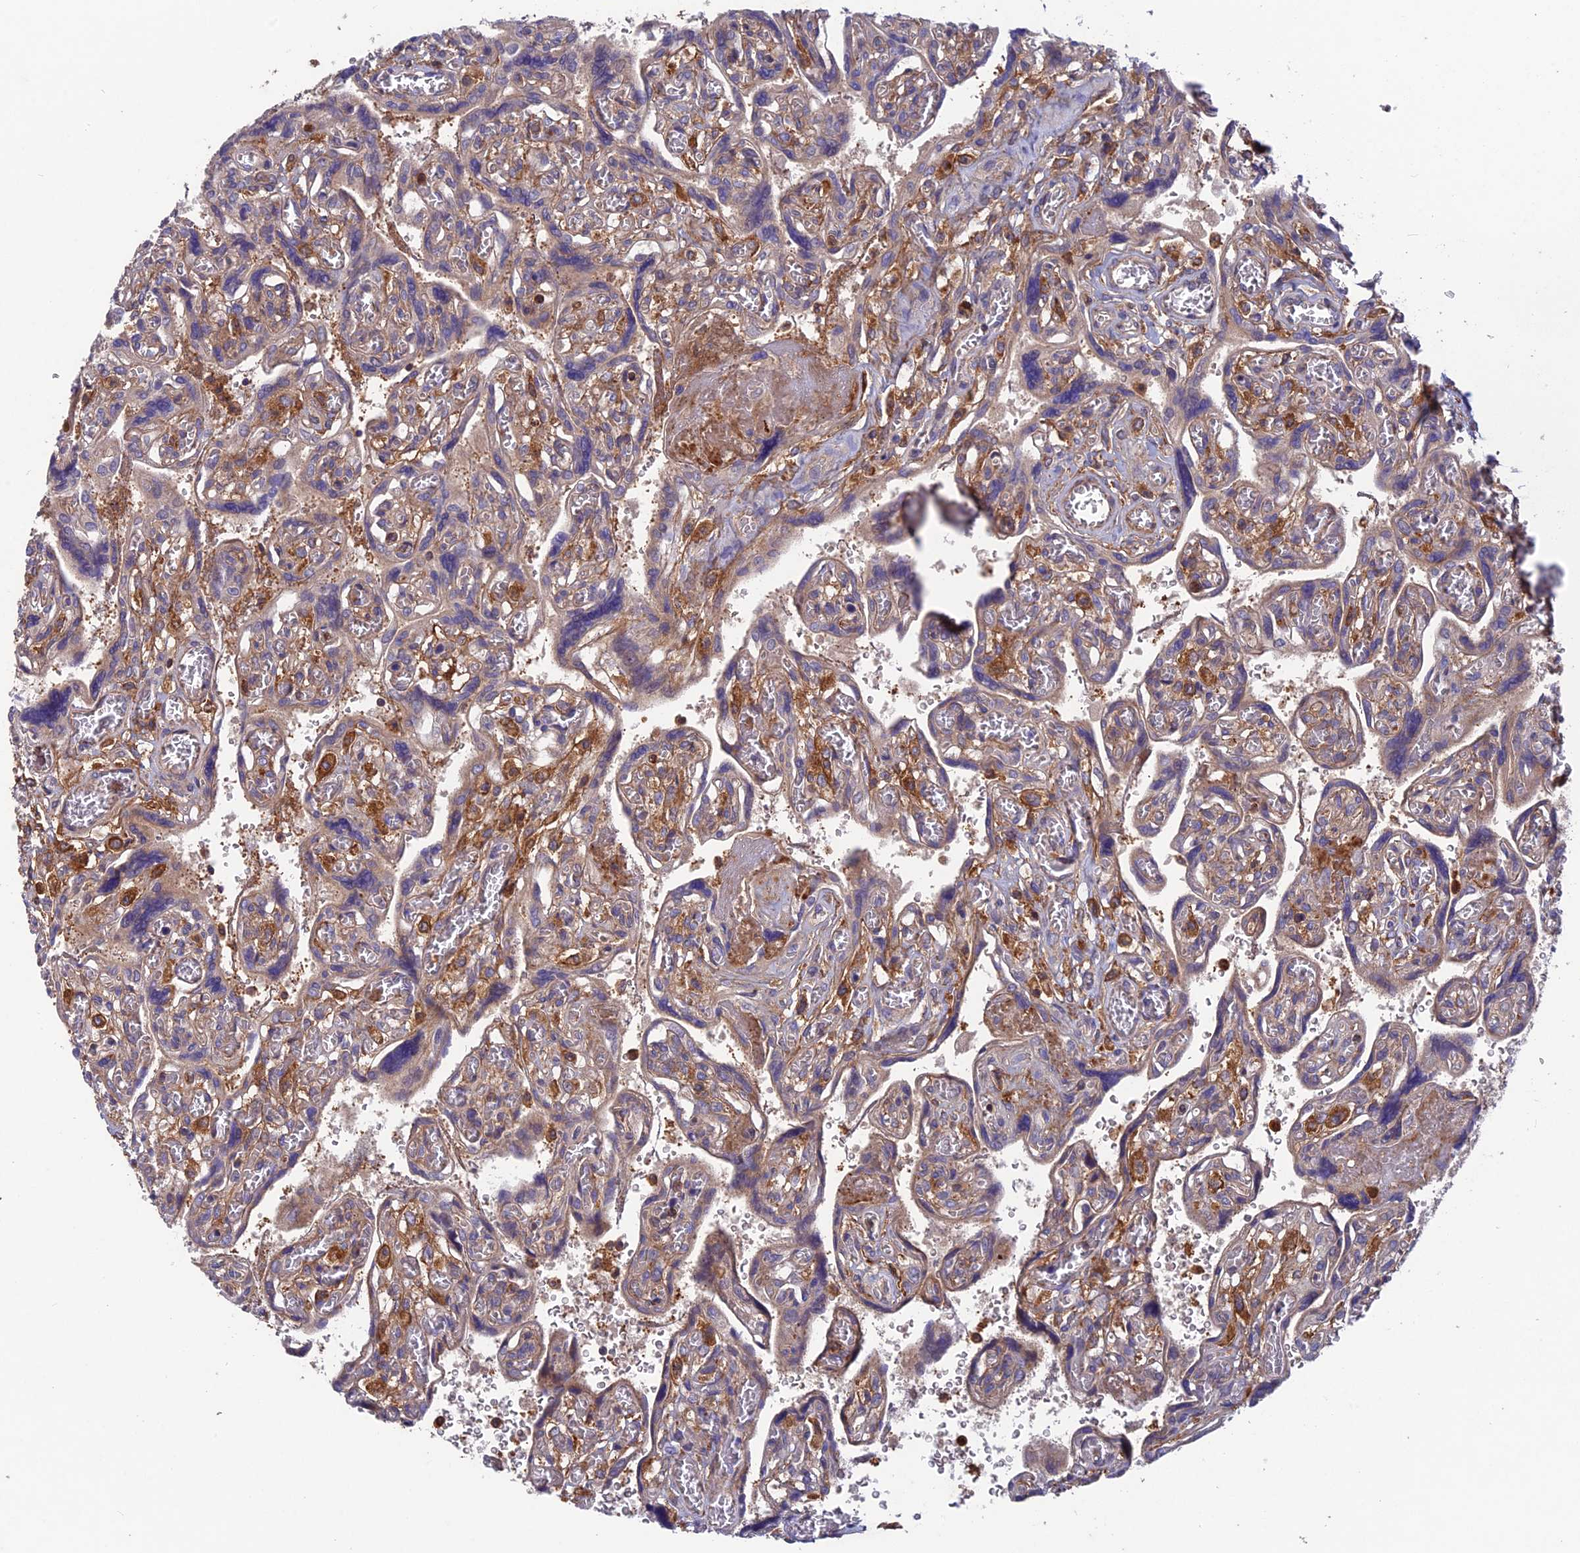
{"staining": {"intensity": "weak", "quantity": ">75%", "location": "cytoplasmic/membranous"}, "tissue": "placenta", "cell_type": "Decidual cells", "image_type": "normal", "snomed": [{"axis": "morphology", "description": "Normal tissue, NOS"}, {"axis": "topography", "description": "Placenta"}], "caption": "Immunohistochemistry (IHC) of normal placenta displays low levels of weak cytoplasmic/membranous positivity in approximately >75% of decidual cells.", "gene": "CPNE7", "patient": {"sex": "female", "age": 39}}